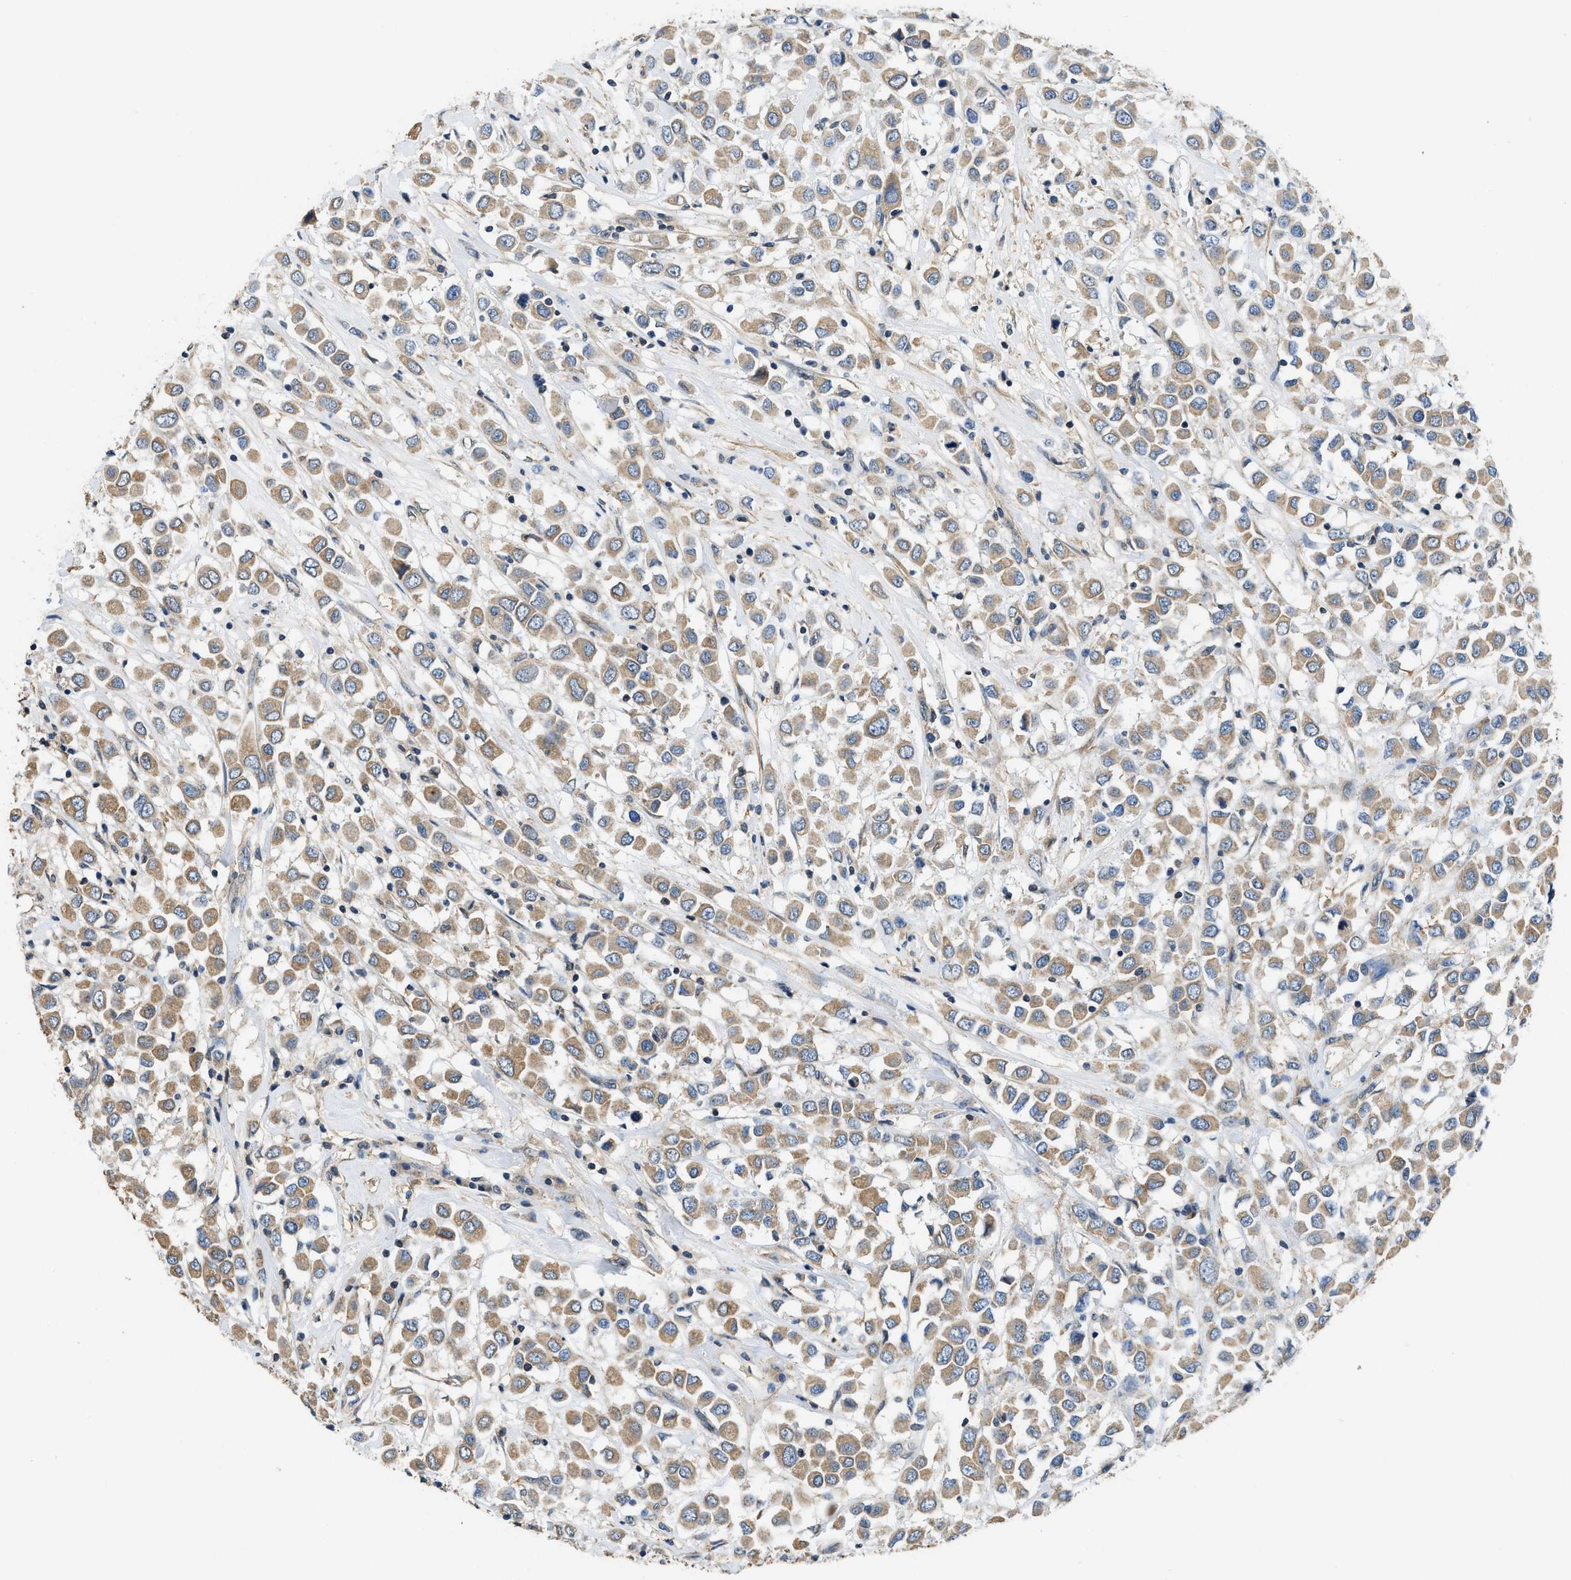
{"staining": {"intensity": "moderate", "quantity": ">75%", "location": "cytoplasmic/membranous"}, "tissue": "breast cancer", "cell_type": "Tumor cells", "image_type": "cancer", "snomed": [{"axis": "morphology", "description": "Duct carcinoma"}, {"axis": "topography", "description": "Breast"}], "caption": "Moderate cytoplasmic/membranous expression is present in about >75% of tumor cells in breast cancer (intraductal carcinoma). (brown staining indicates protein expression, while blue staining denotes nuclei).", "gene": "SSH2", "patient": {"sex": "female", "age": 61}}